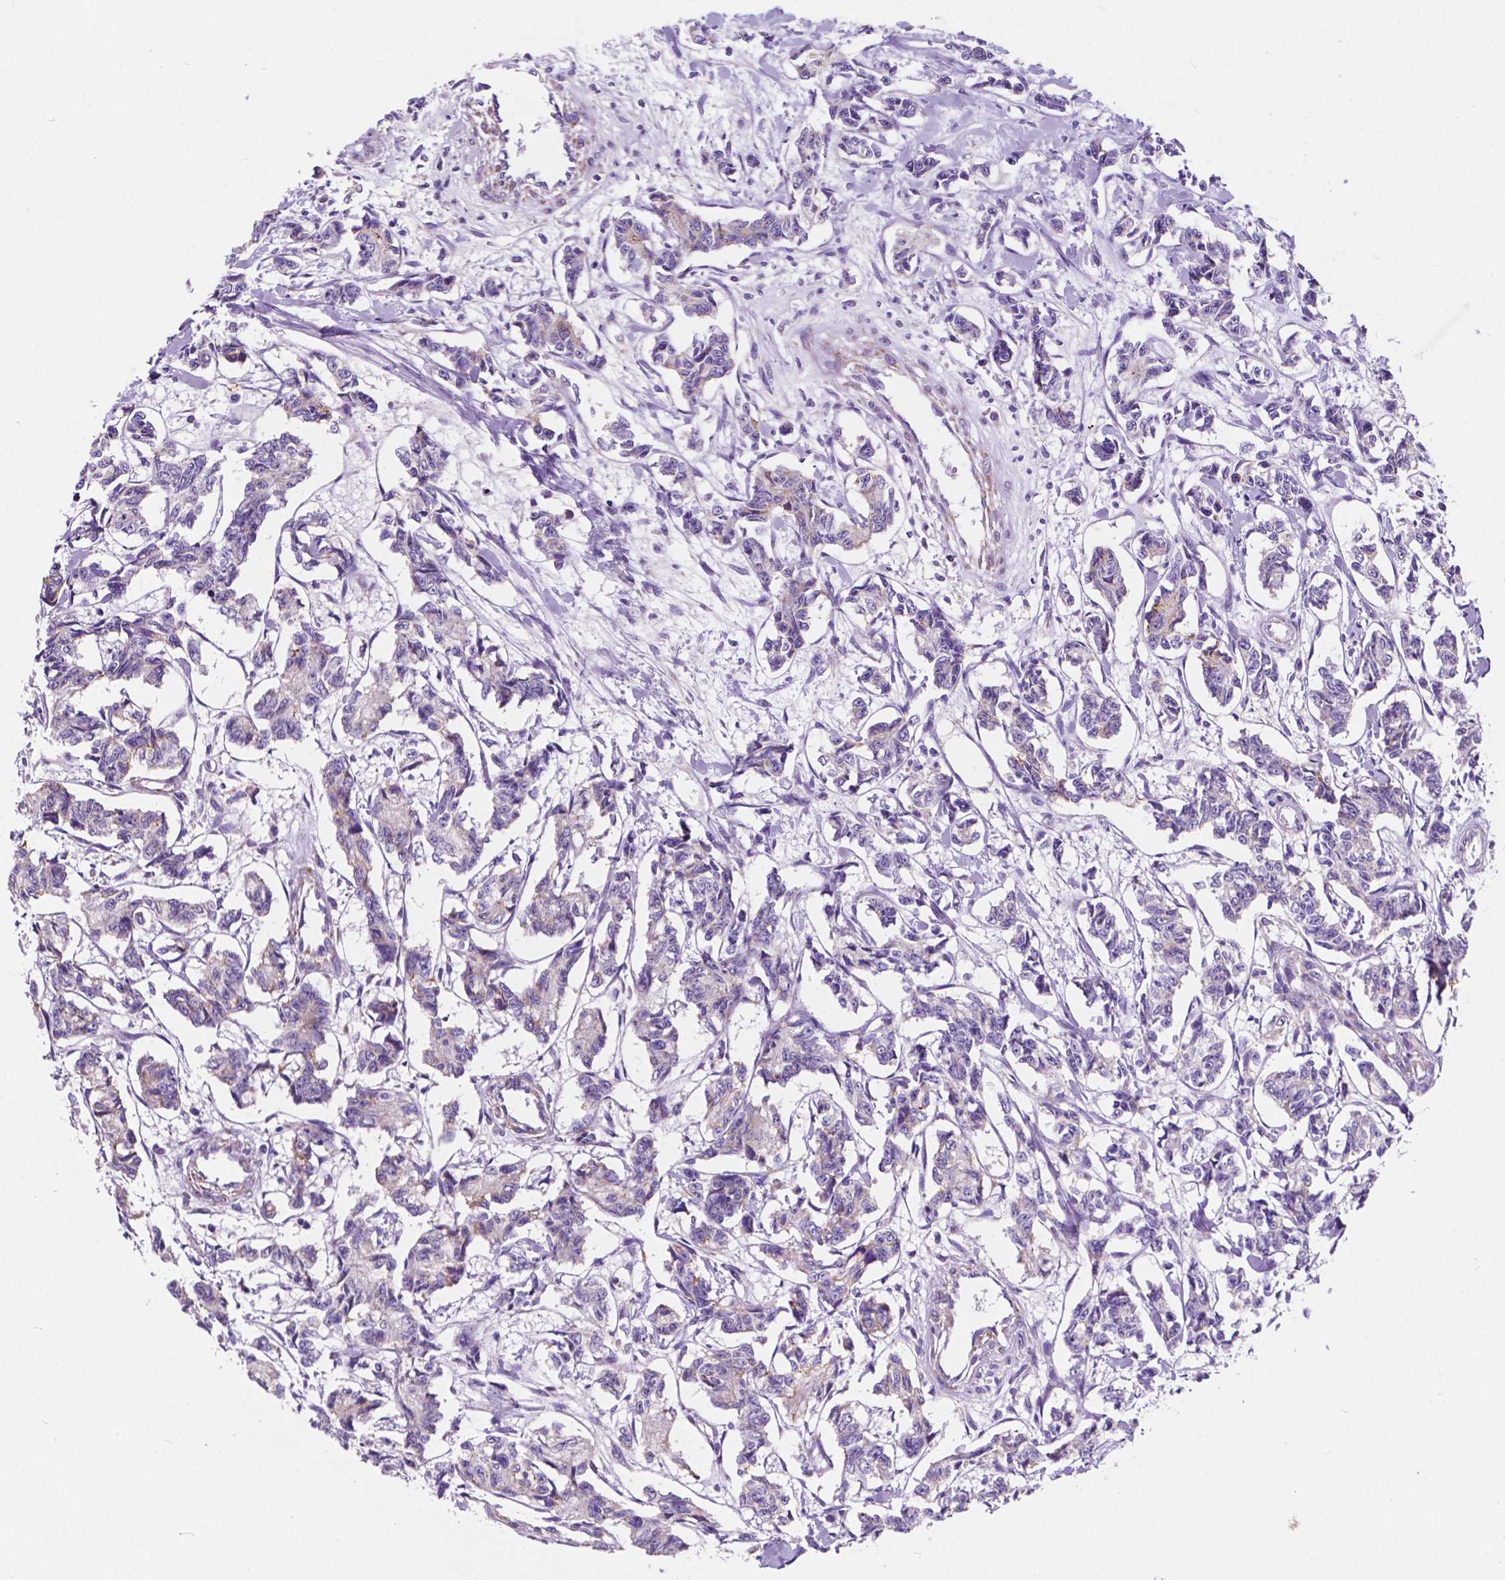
{"staining": {"intensity": "negative", "quantity": "none", "location": "none"}, "tissue": "carcinoid", "cell_type": "Tumor cells", "image_type": "cancer", "snomed": [{"axis": "morphology", "description": "Carcinoid, malignant, NOS"}, {"axis": "topography", "description": "Kidney"}], "caption": "DAB (3,3'-diaminobenzidine) immunohistochemical staining of carcinoid reveals no significant staining in tumor cells. (DAB IHC with hematoxylin counter stain).", "gene": "TRPV5", "patient": {"sex": "female", "age": 41}}